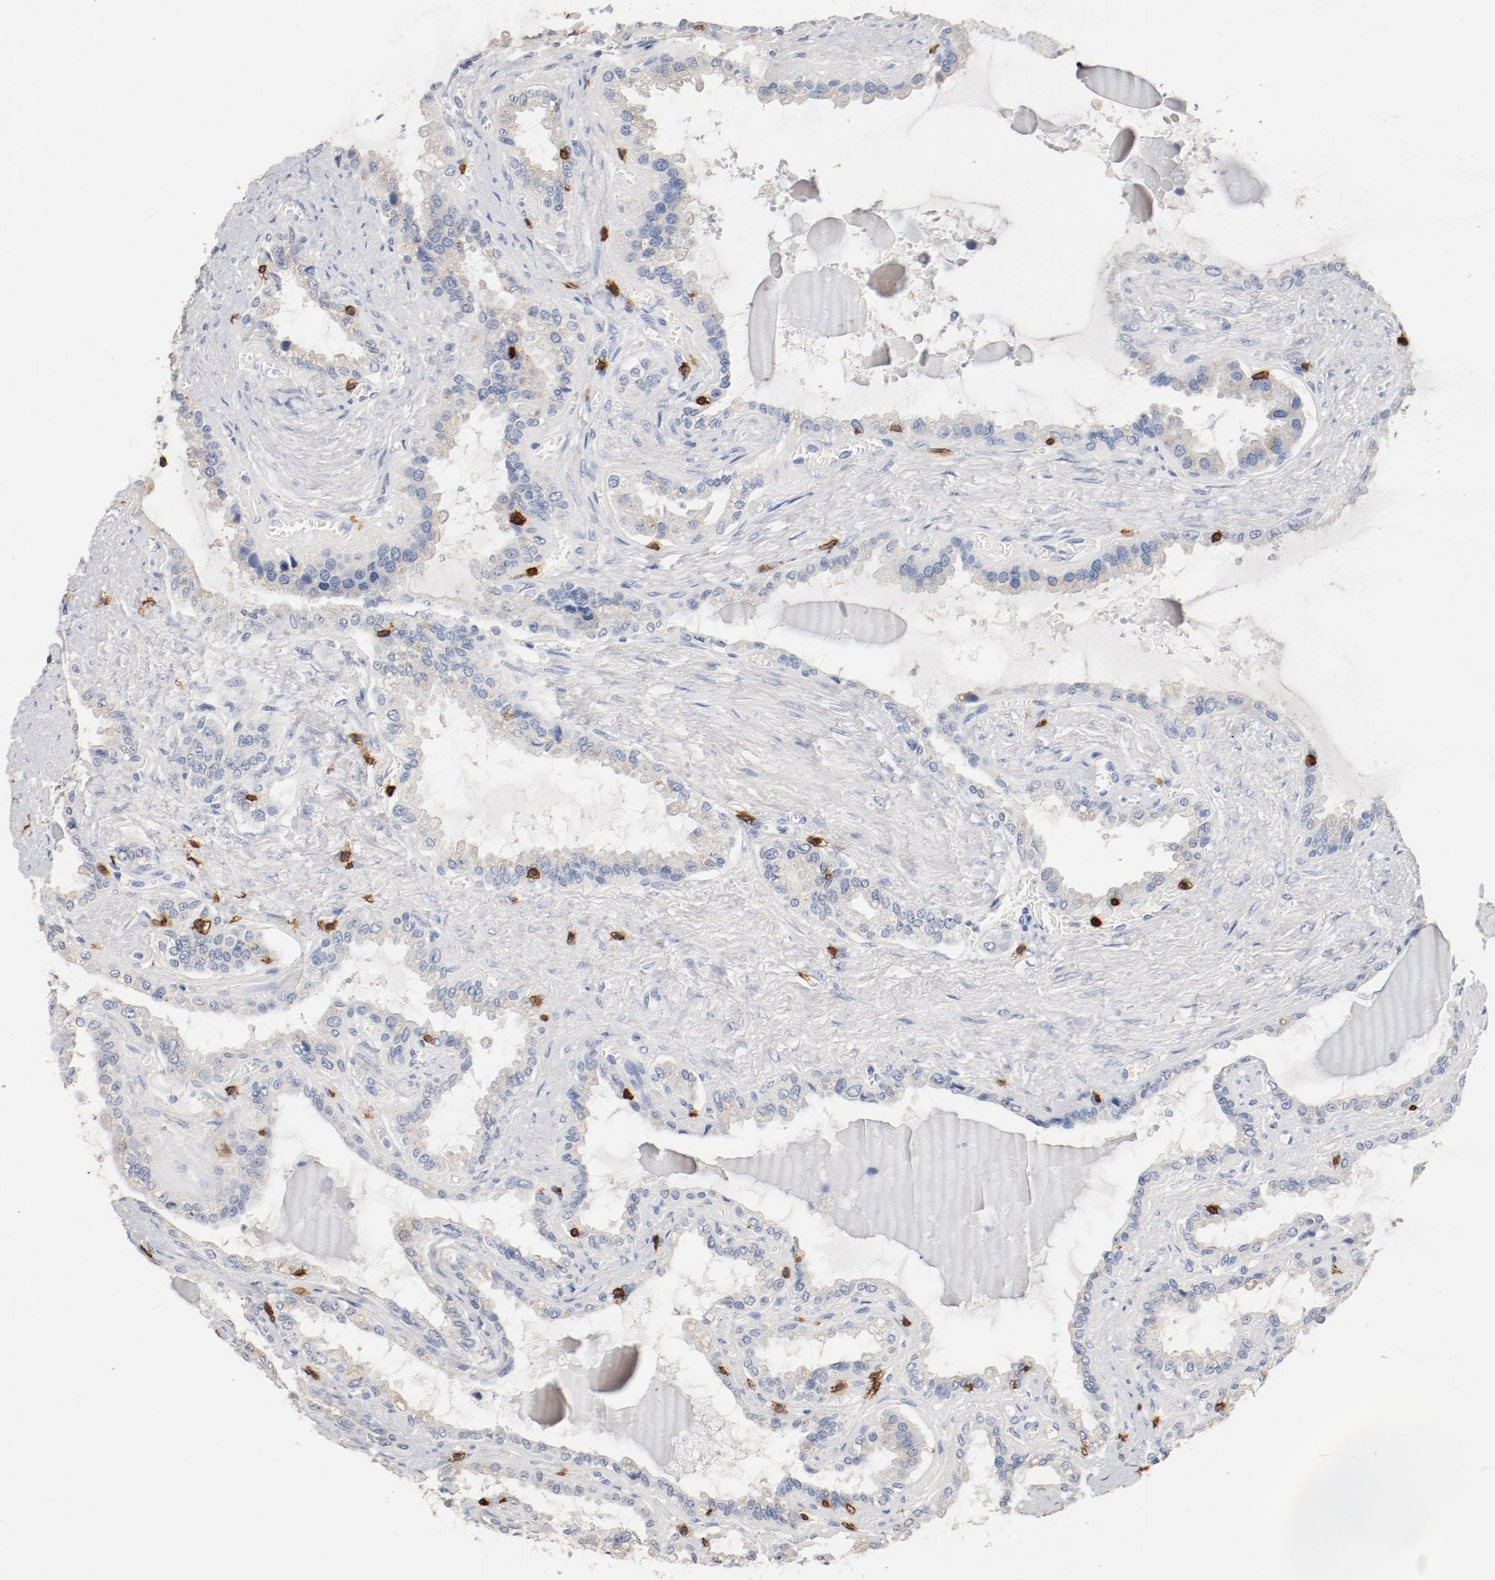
{"staining": {"intensity": "weak", "quantity": "<25%", "location": "cytoplasmic/membranous"}, "tissue": "seminal vesicle", "cell_type": "Glandular cells", "image_type": "normal", "snomed": [{"axis": "morphology", "description": "Normal tissue, NOS"}, {"axis": "morphology", "description": "Inflammation, NOS"}, {"axis": "topography", "description": "Urinary bladder"}, {"axis": "topography", "description": "Prostate"}, {"axis": "topography", "description": "Seminal veicle"}], "caption": "Seminal vesicle stained for a protein using IHC exhibits no staining glandular cells.", "gene": "CD247", "patient": {"sex": "male", "age": 82}}